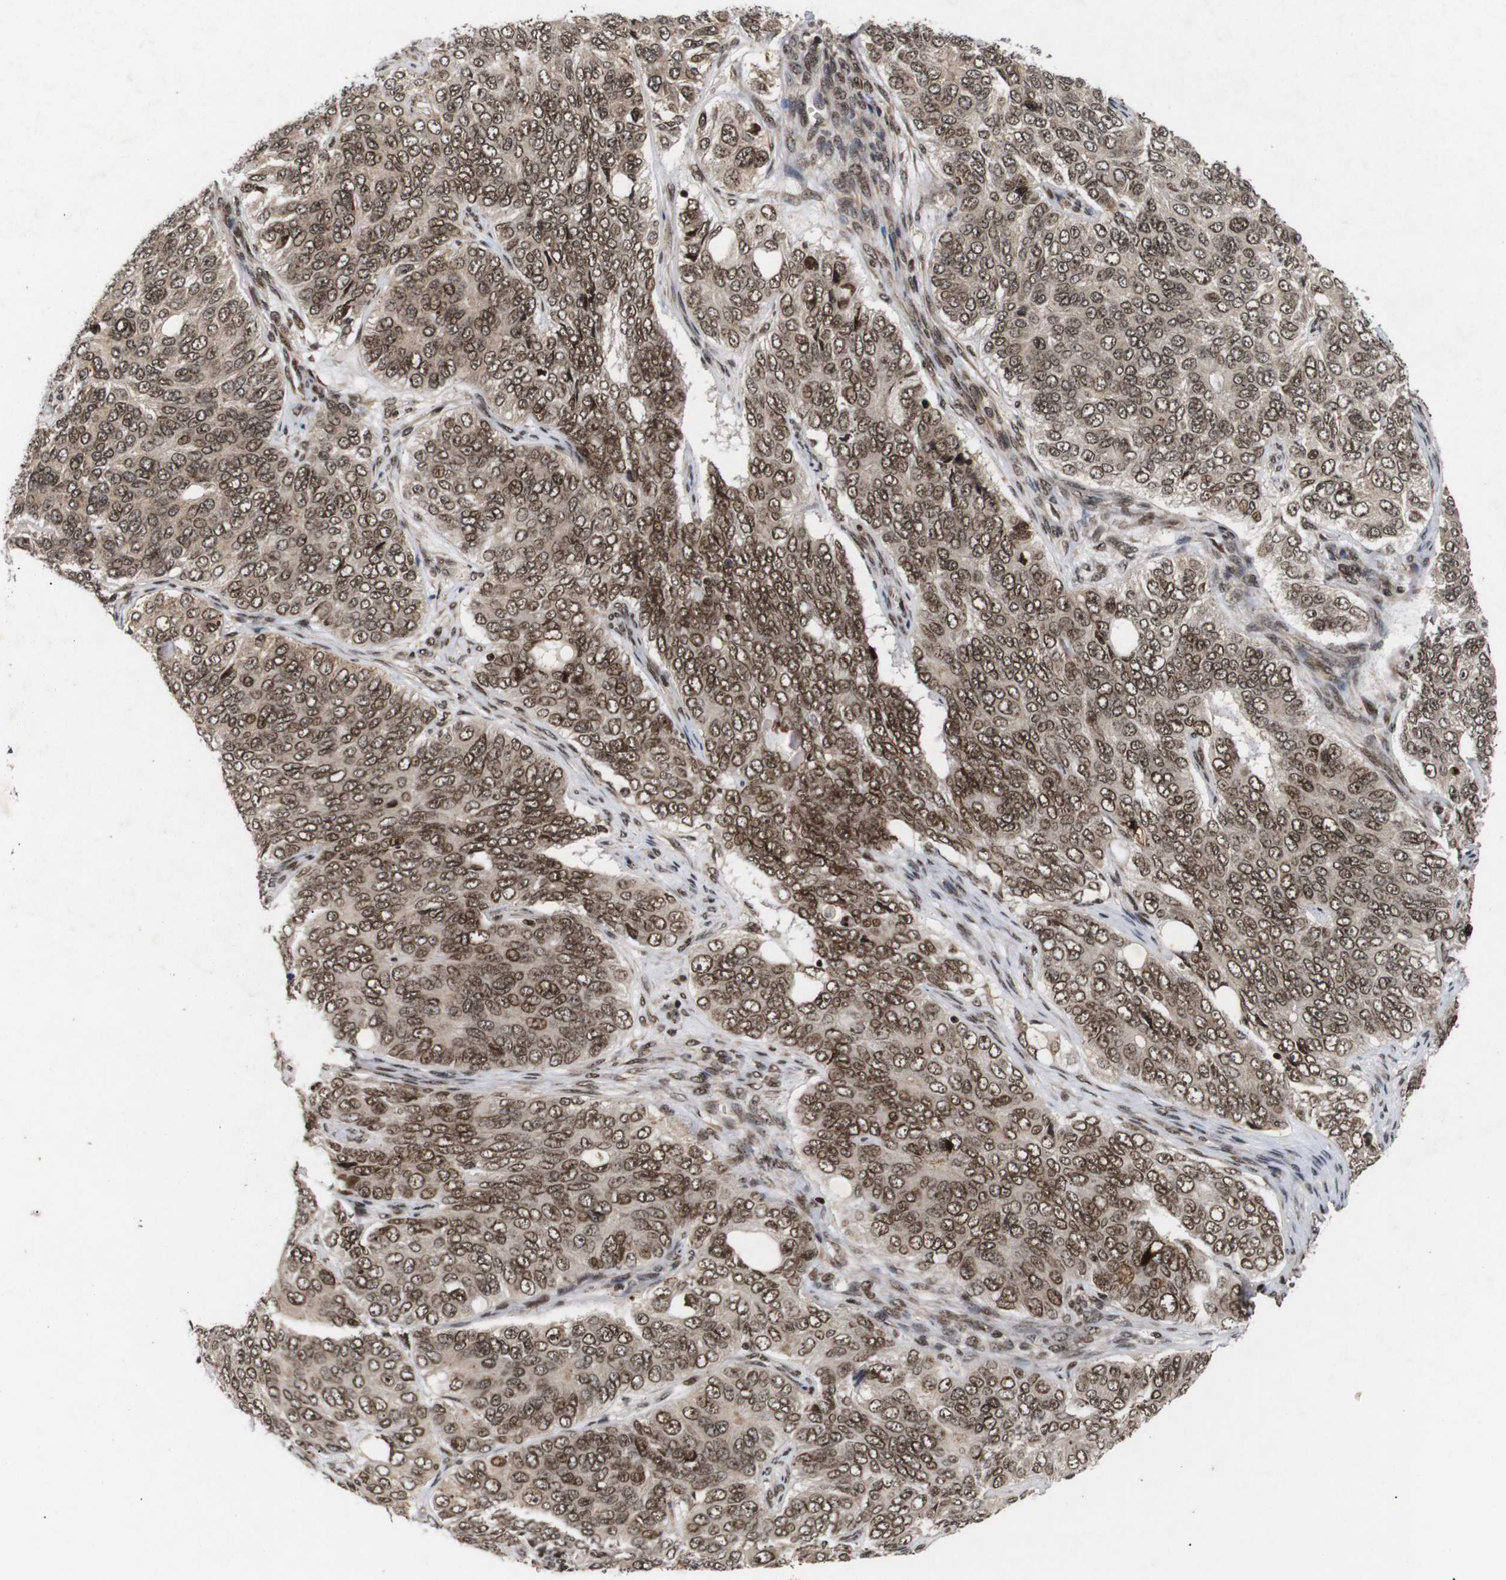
{"staining": {"intensity": "moderate", "quantity": ">75%", "location": "cytoplasmic/membranous,nuclear"}, "tissue": "ovarian cancer", "cell_type": "Tumor cells", "image_type": "cancer", "snomed": [{"axis": "morphology", "description": "Carcinoma, endometroid"}, {"axis": "topography", "description": "Ovary"}], "caption": "Immunohistochemistry of ovarian cancer (endometroid carcinoma) demonstrates medium levels of moderate cytoplasmic/membranous and nuclear staining in about >75% of tumor cells.", "gene": "KIF23", "patient": {"sex": "female", "age": 51}}